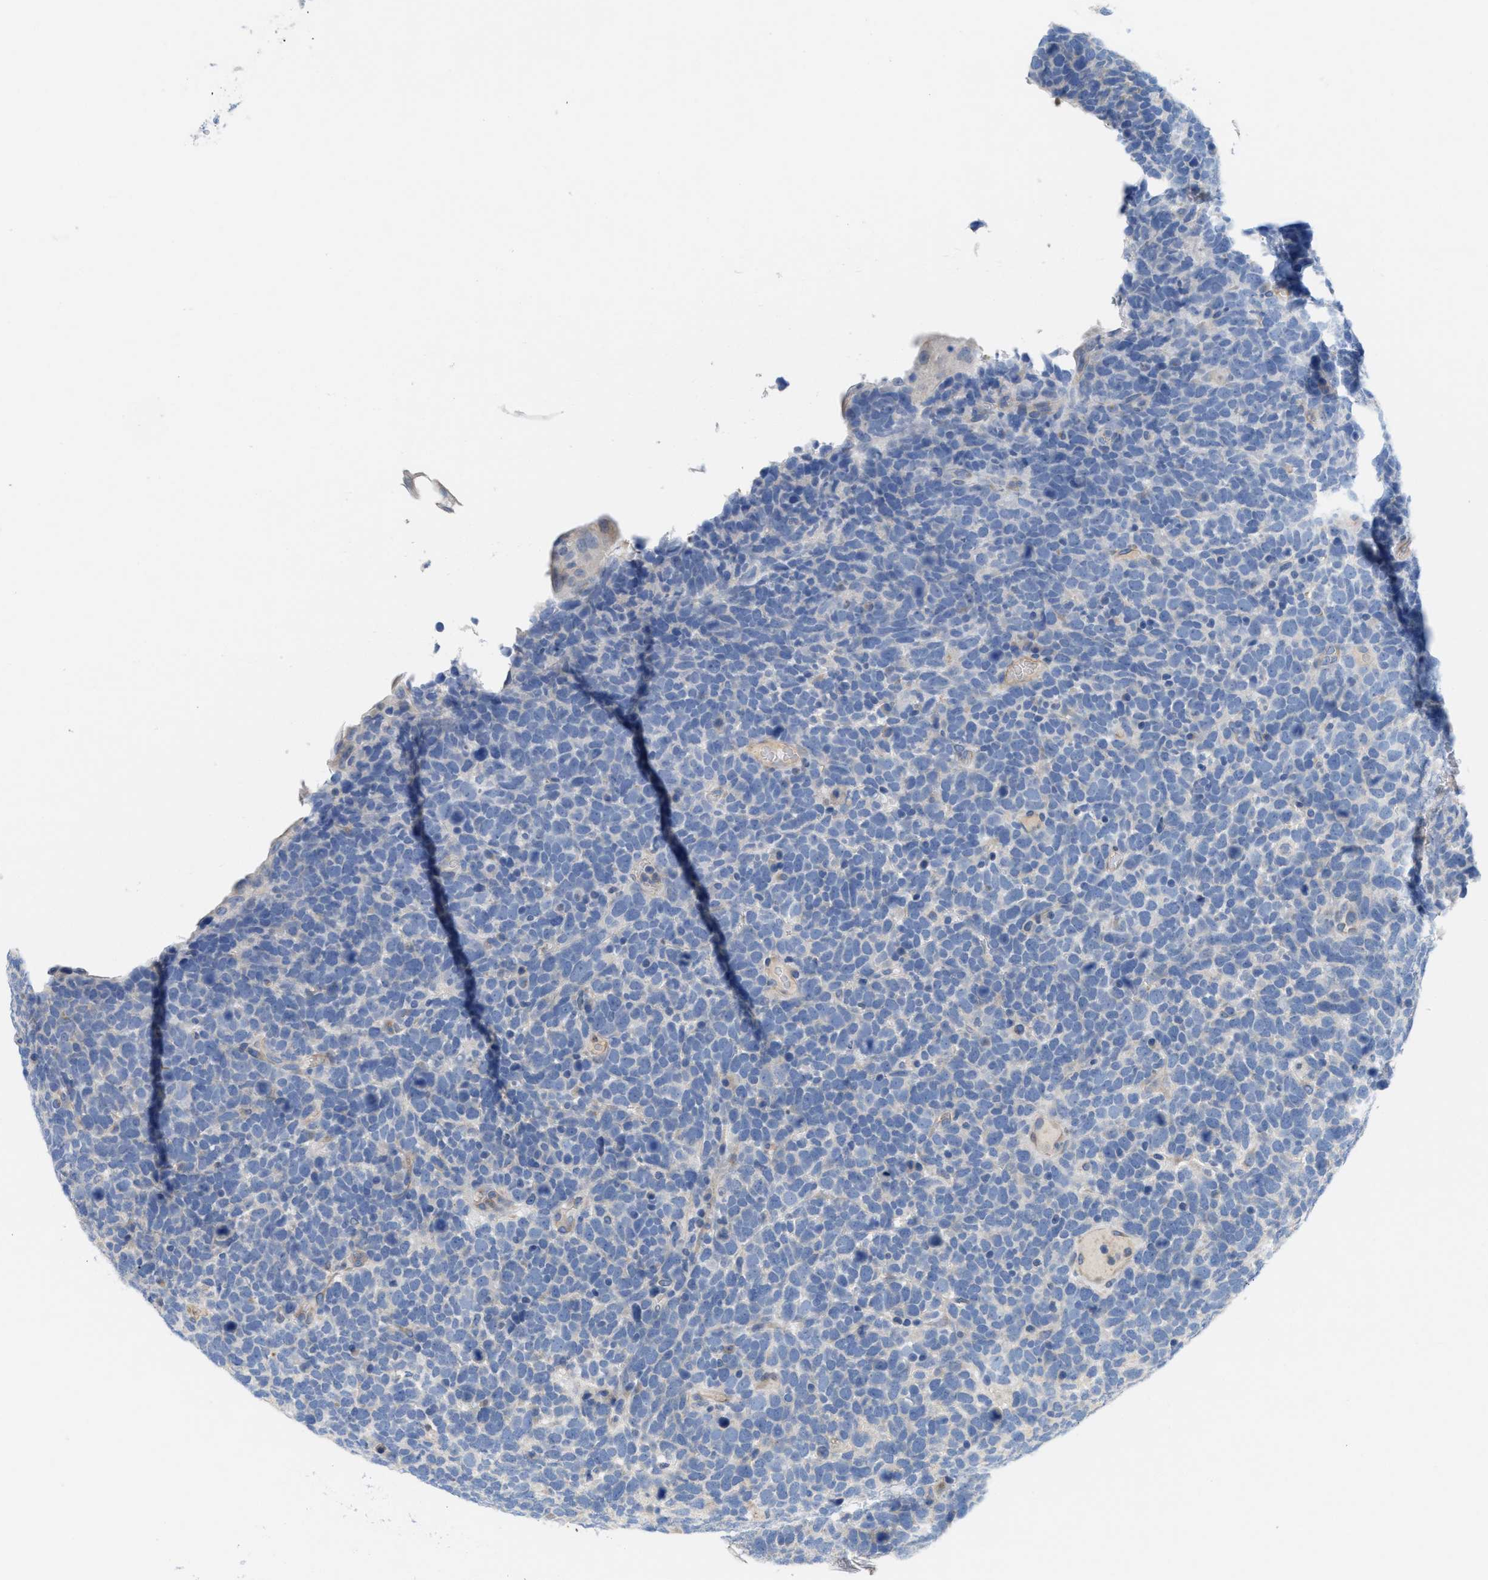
{"staining": {"intensity": "negative", "quantity": "none", "location": "none"}, "tissue": "urothelial cancer", "cell_type": "Tumor cells", "image_type": "cancer", "snomed": [{"axis": "morphology", "description": "Urothelial carcinoma, High grade"}, {"axis": "topography", "description": "Urinary bladder"}], "caption": "There is no significant expression in tumor cells of urothelial cancer.", "gene": "CPA2", "patient": {"sex": "female", "age": 82}}